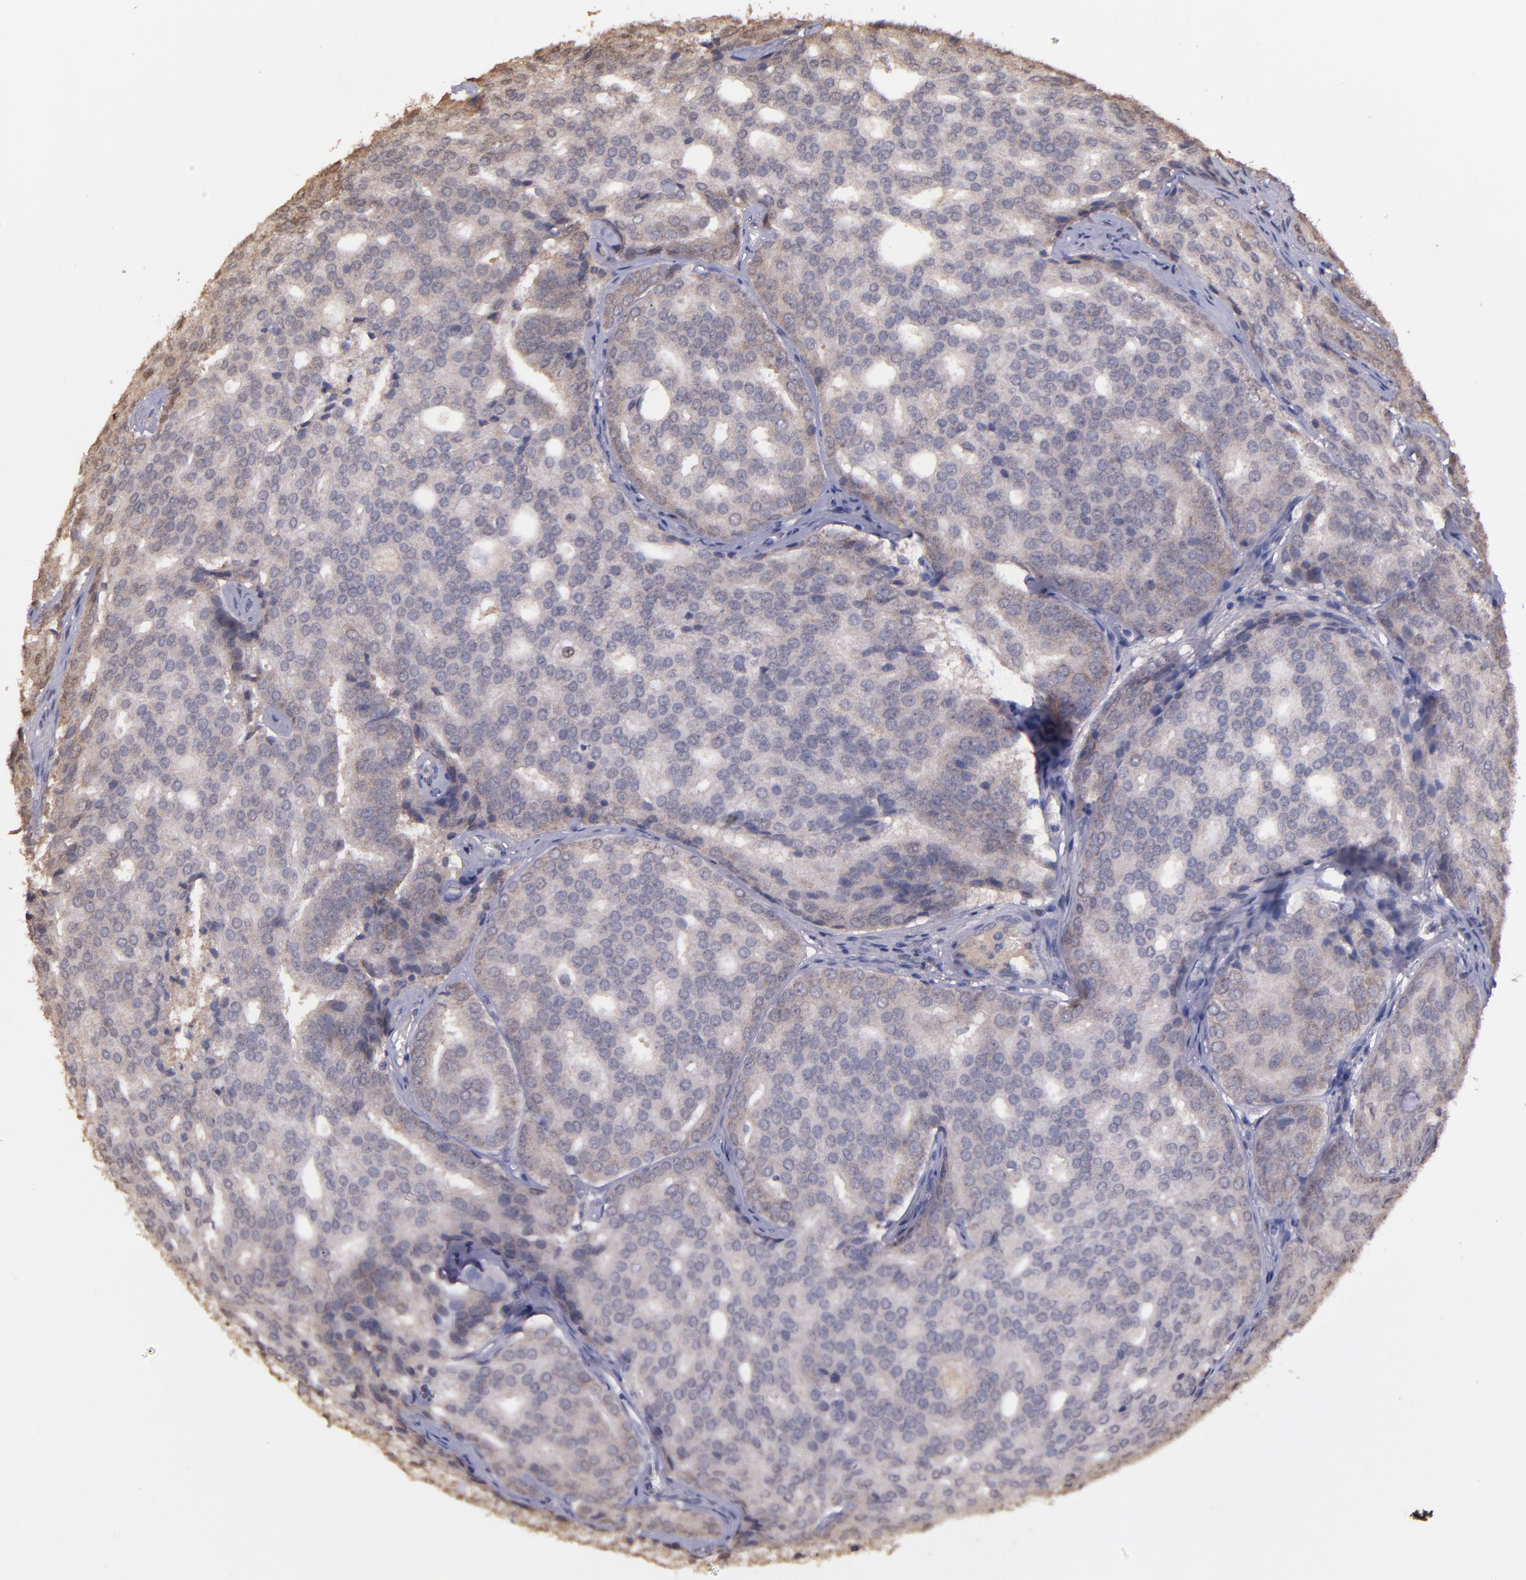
{"staining": {"intensity": "weak", "quantity": "25%-75%", "location": "cytoplasmic/membranous"}, "tissue": "prostate cancer", "cell_type": "Tumor cells", "image_type": "cancer", "snomed": [{"axis": "morphology", "description": "Adenocarcinoma, High grade"}, {"axis": "topography", "description": "Prostate"}], "caption": "This is an image of immunohistochemistry staining of prostate cancer, which shows weak expression in the cytoplasmic/membranous of tumor cells.", "gene": "SERPINF2", "patient": {"sex": "male", "age": 64}}